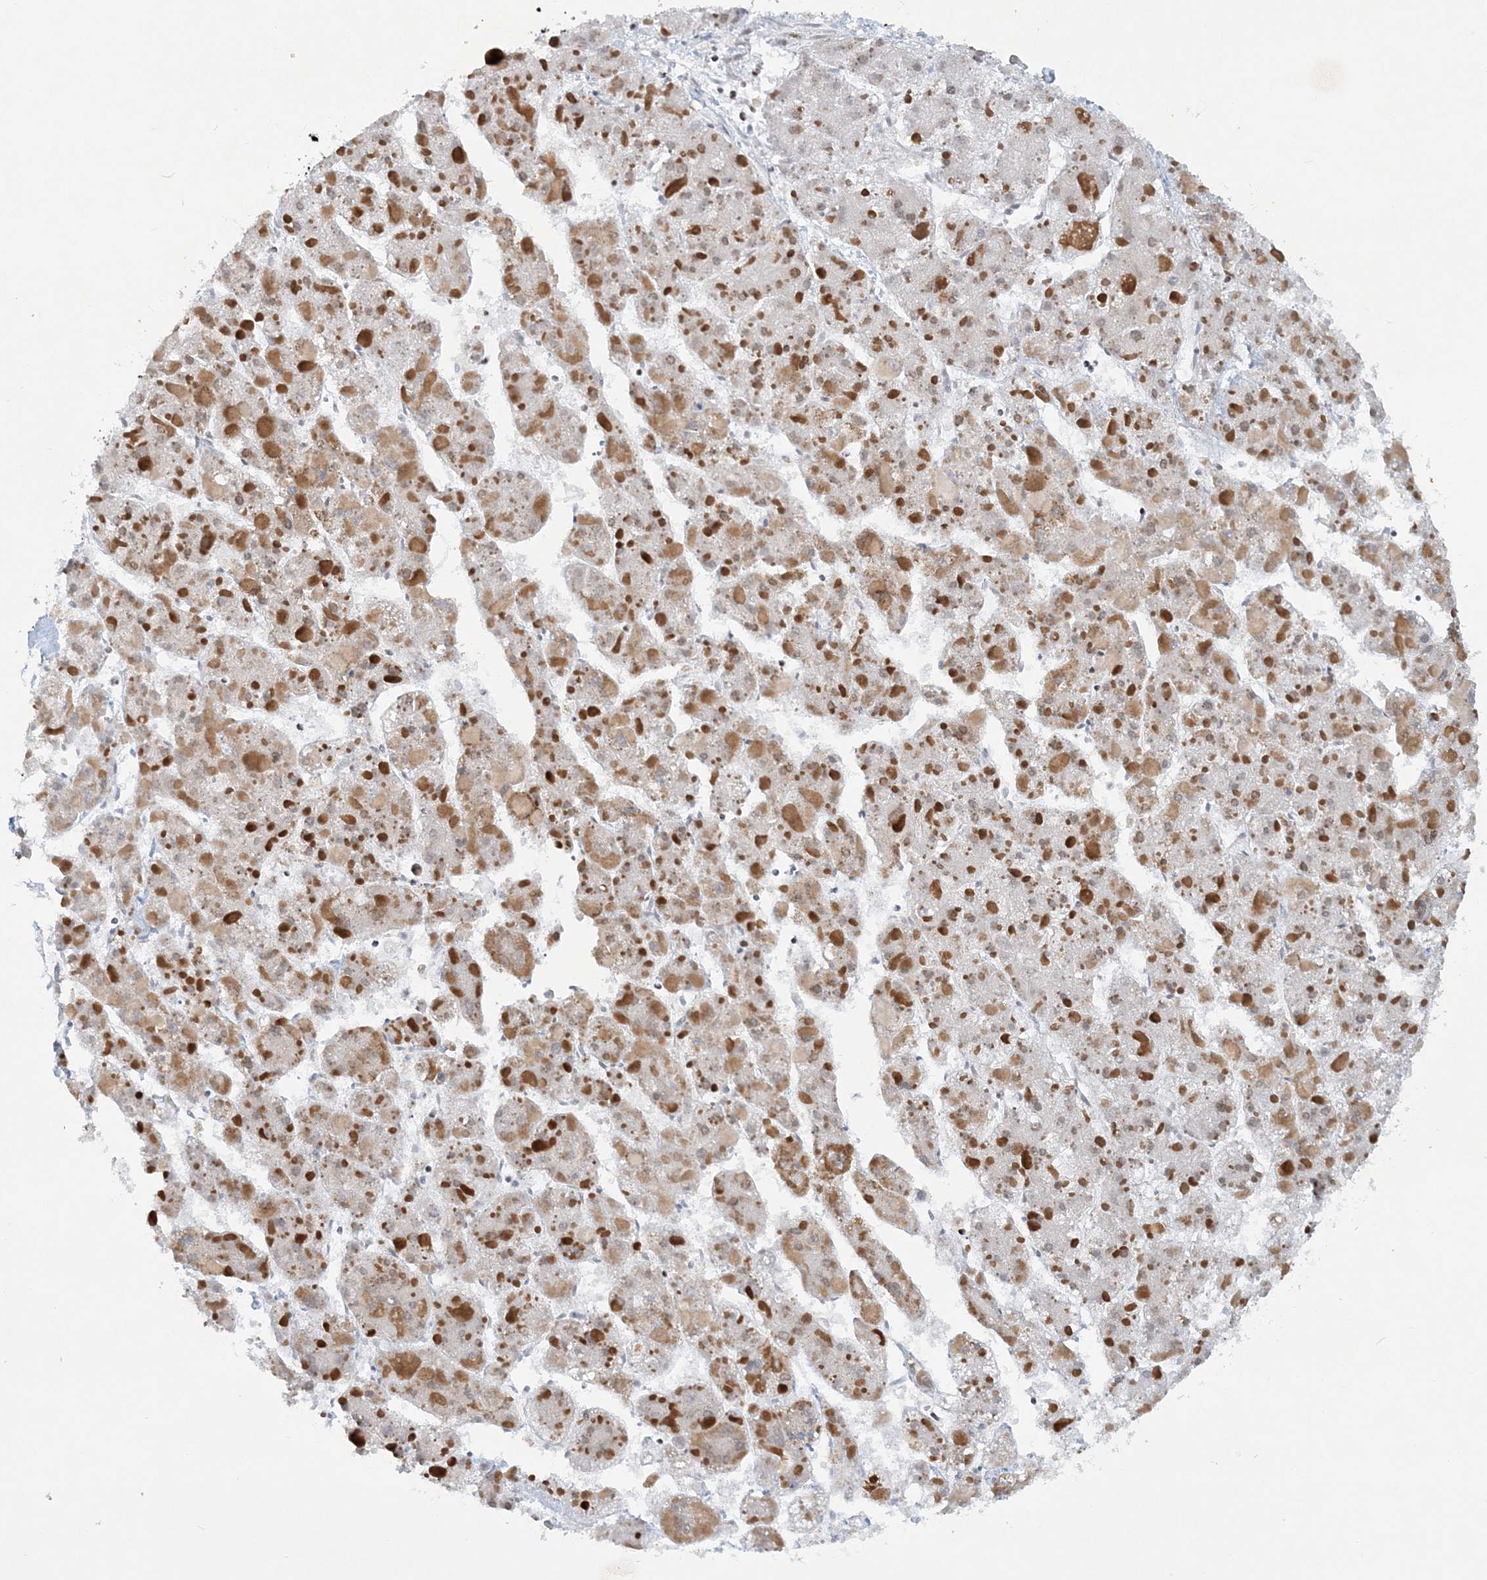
{"staining": {"intensity": "moderate", "quantity": ">75%", "location": "nuclear"}, "tissue": "liver cancer", "cell_type": "Tumor cells", "image_type": "cancer", "snomed": [{"axis": "morphology", "description": "Carcinoma, Hepatocellular, NOS"}, {"axis": "topography", "description": "Liver"}], "caption": "There is medium levels of moderate nuclear positivity in tumor cells of liver cancer (hepatocellular carcinoma), as demonstrated by immunohistochemical staining (brown color).", "gene": "DELE1", "patient": {"sex": "female", "age": 73}}